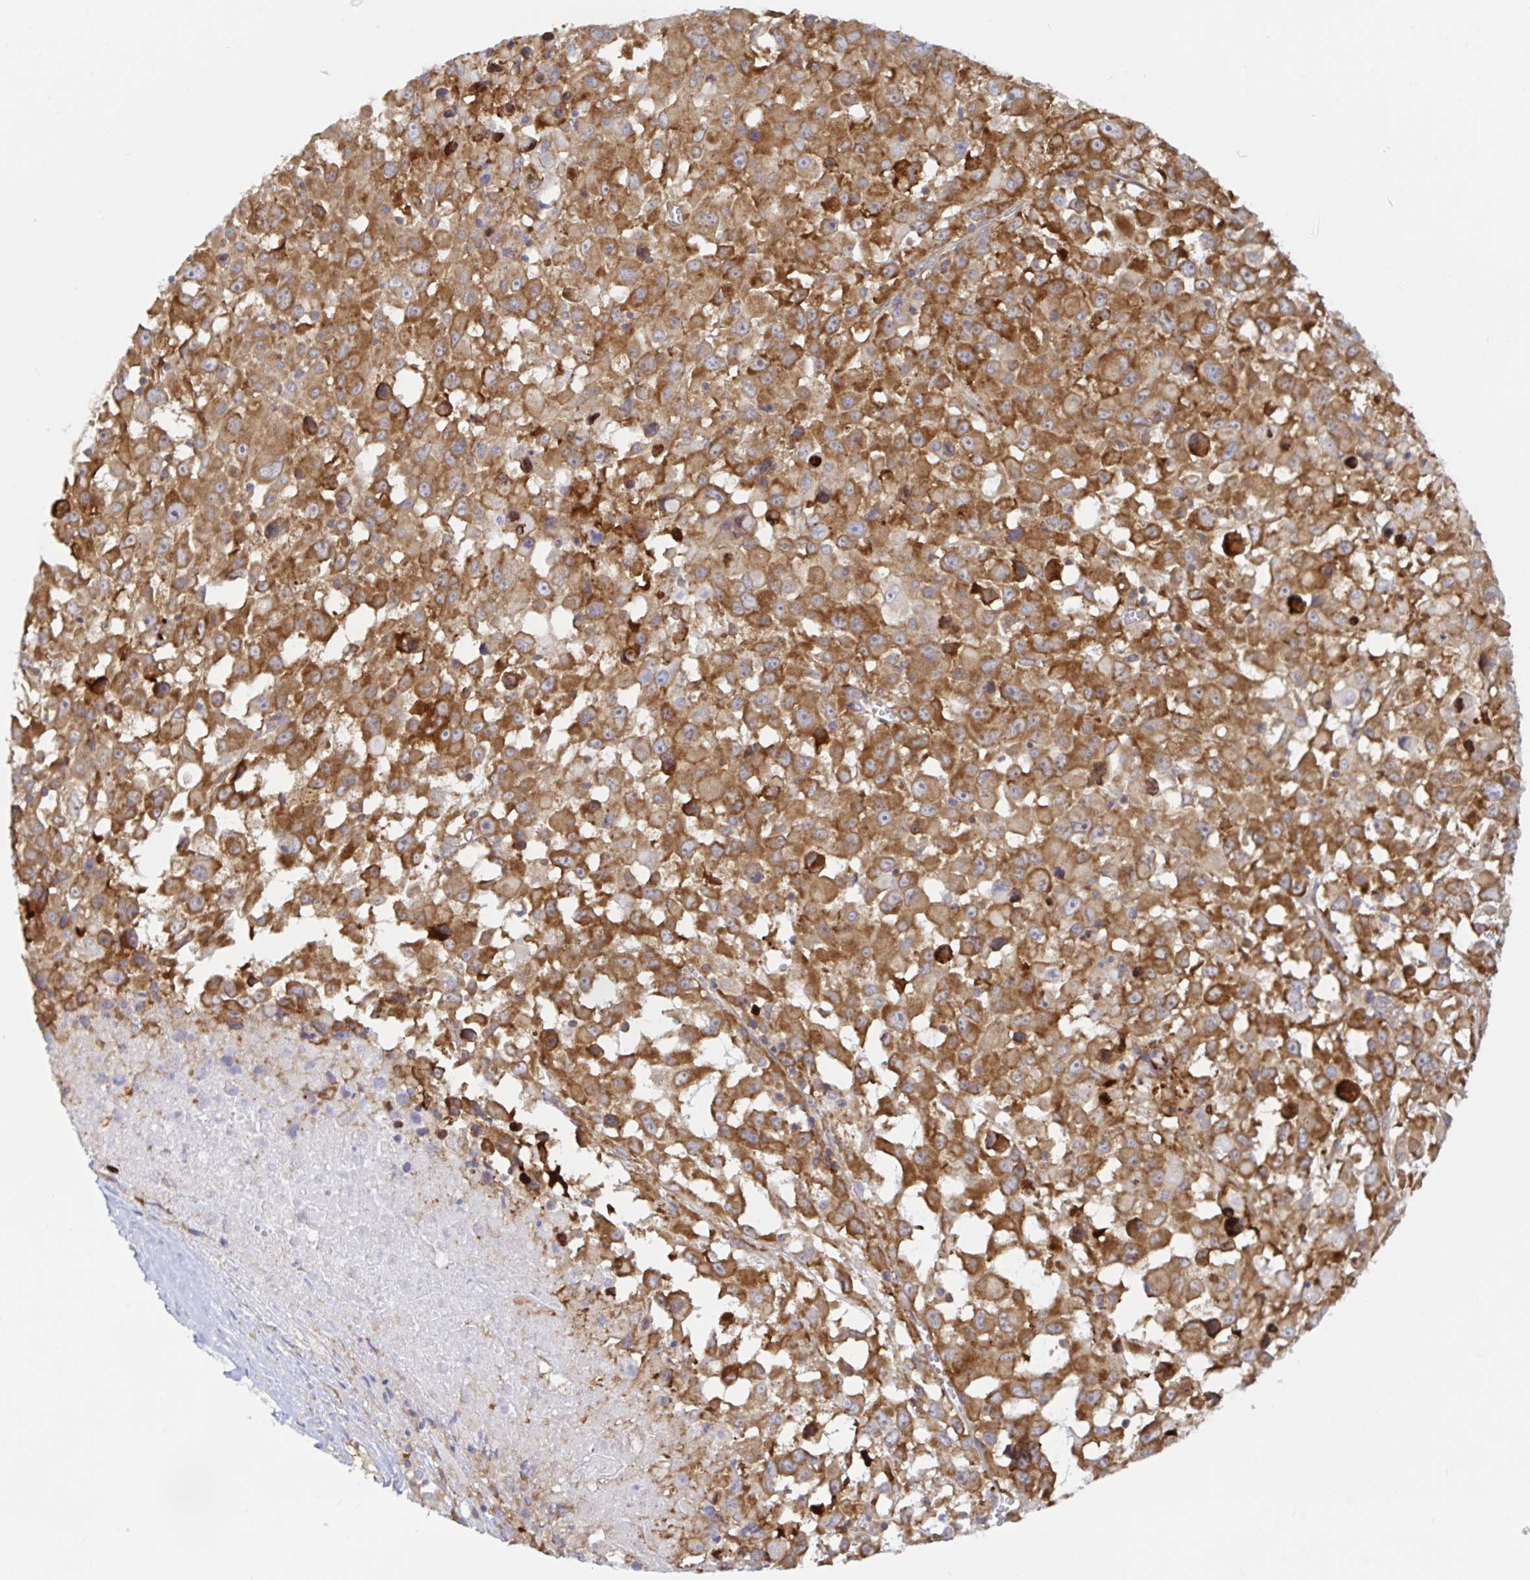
{"staining": {"intensity": "moderate", "quantity": ">75%", "location": "cytoplasmic/membranous"}, "tissue": "melanoma", "cell_type": "Tumor cells", "image_type": "cancer", "snomed": [{"axis": "morphology", "description": "Malignant melanoma, Metastatic site"}, {"axis": "topography", "description": "Soft tissue"}], "caption": "Malignant melanoma (metastatic site) stained with a brown dye displays moderate cytoplasmic/membranous positive staining in about >75% of tumor cells.", "gene": "LARP1", "patient": {"sex": "male", "age": 50}}